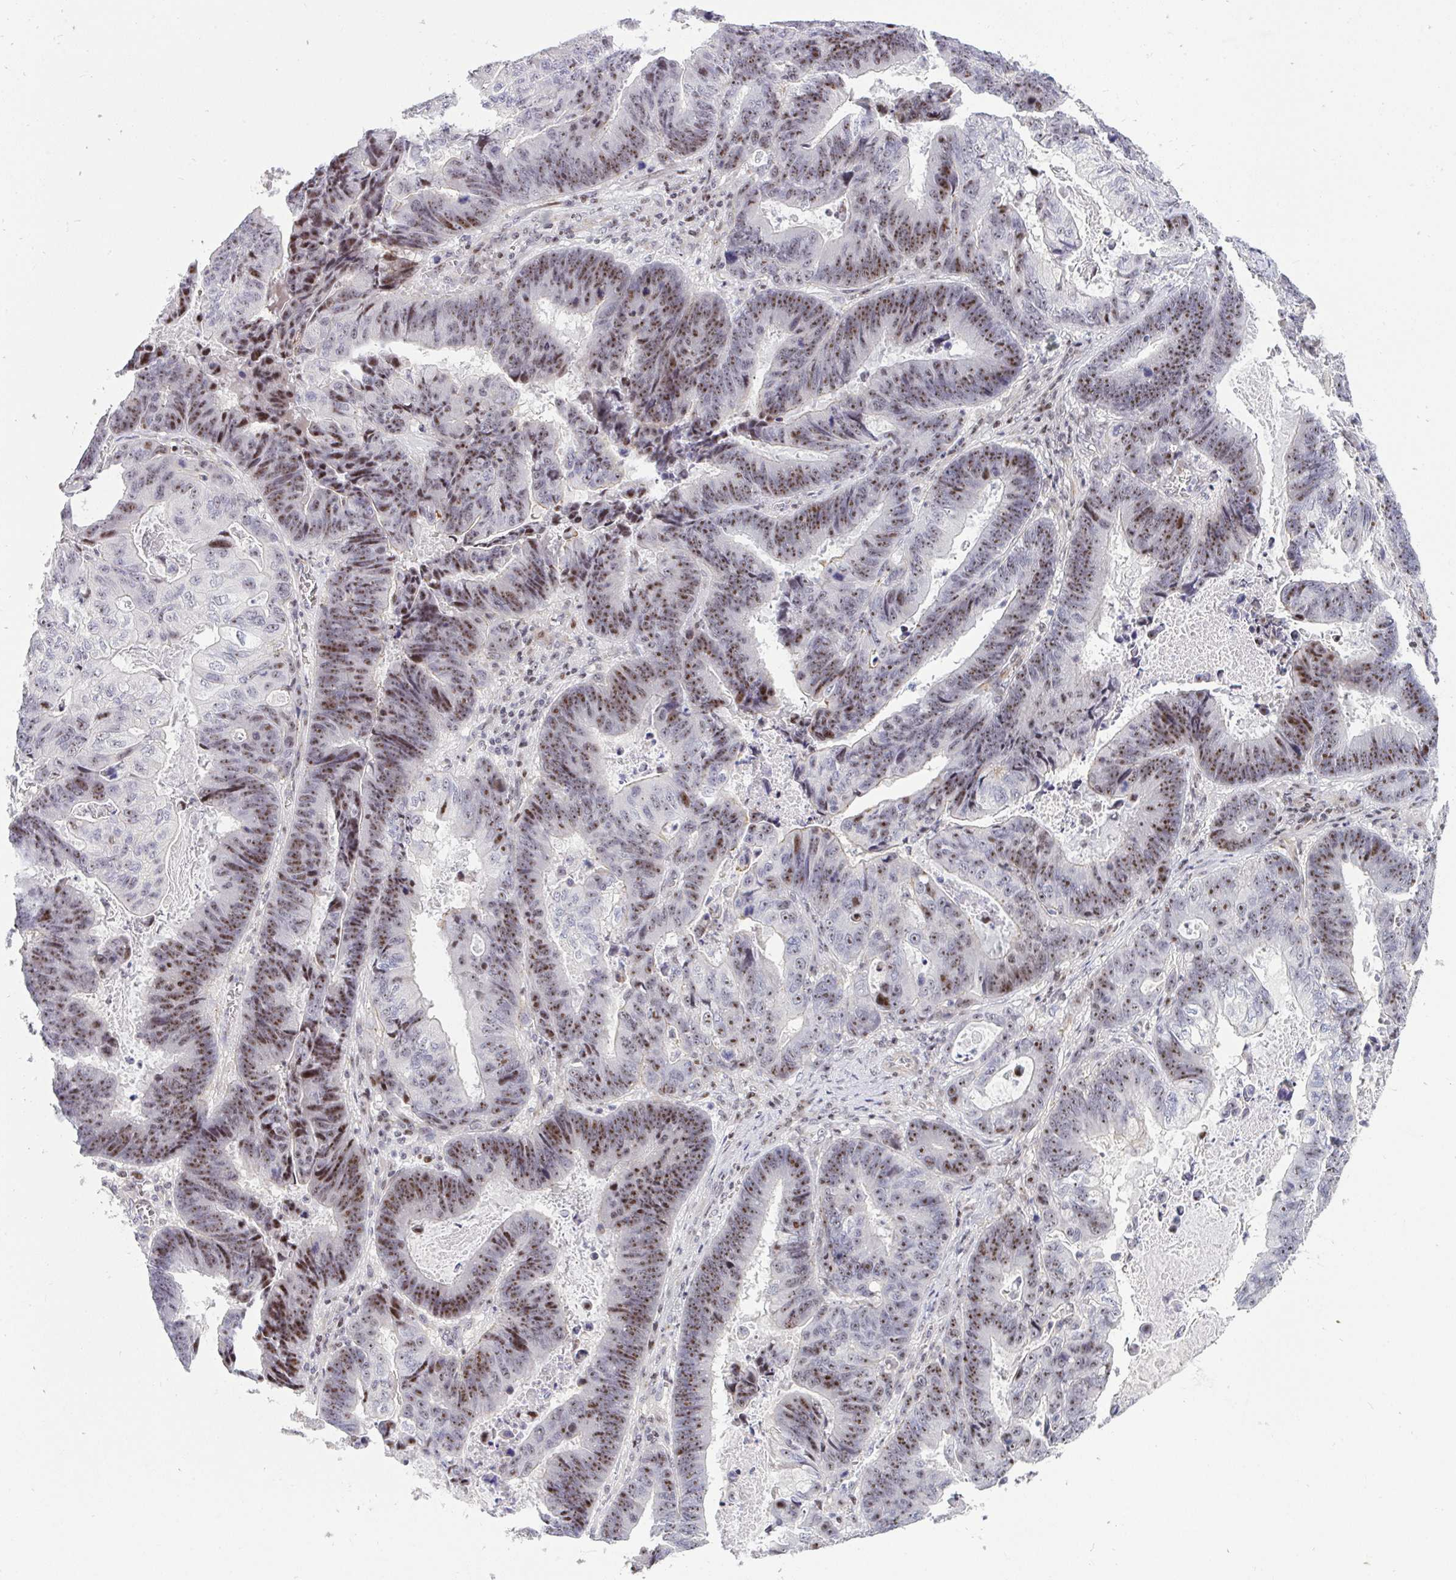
{"staining": {"intensity": "moderate", "quantity": ">75%", "location": "nuclear"}, "tissue": "lung cancer", "cell_type": "Tumor cells", "image_type": "cancer", "snomed": [{"axis": "morphology", "description": "Aneuploidy"}, {"axis": "morphology", "description": "Adenocarcinoma, NOS"}, {"axis": "morphology", "description": "Adenocarcinoma primary or metastatic"}, {"axis": "topography", "description": "Lung"}], "caption": "Moderate nuclear protein expression is appreciated in about >75% of tumor cells in lung adenocarcinoma primary or metastatic. (Stains: DAB in brown, nuclei in blue, Microscopy: brightfield microscopy at high magnification).", "gene": "PLPPR3", "patient": {"sex": "female", "age": 75}}